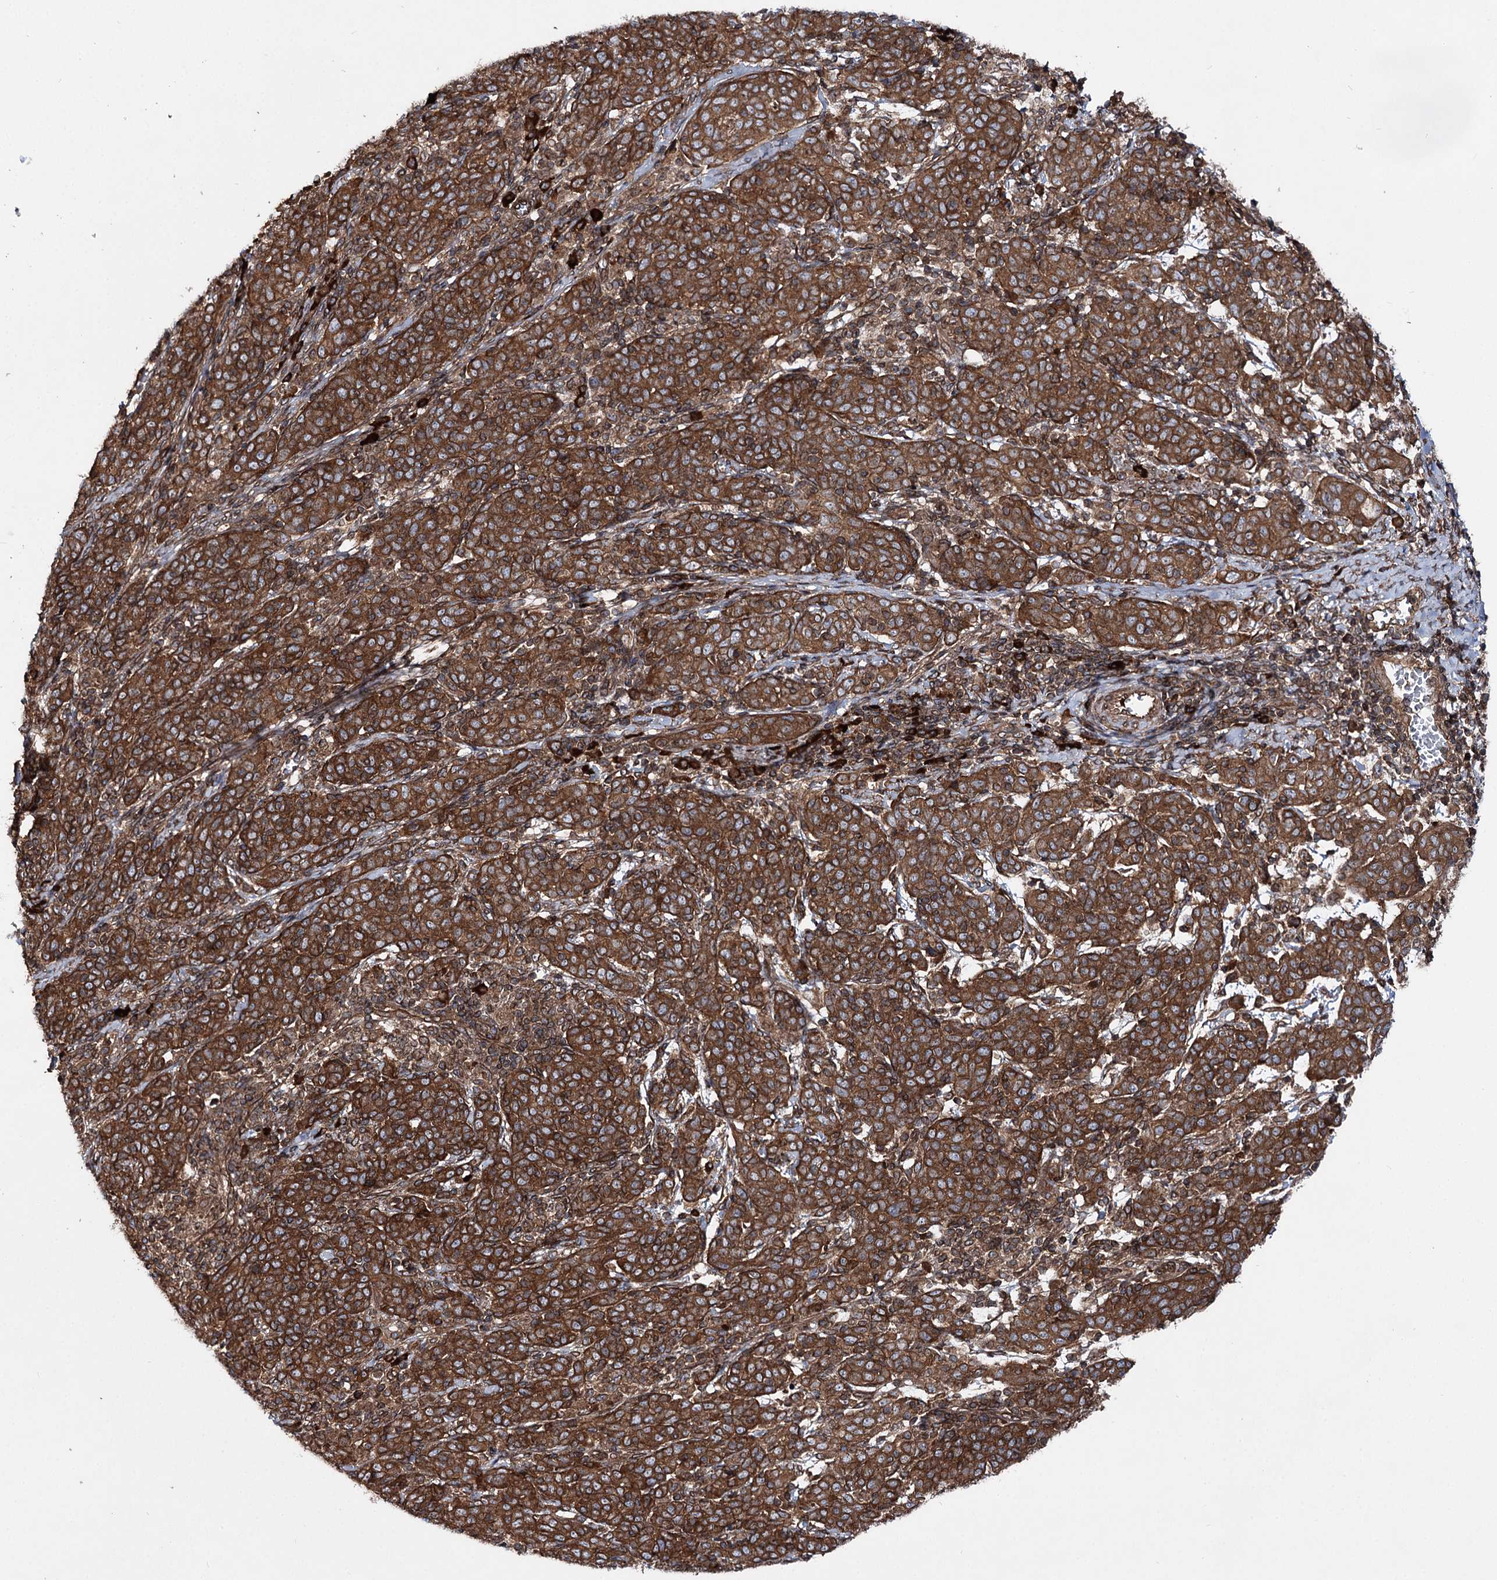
{"staining": {"intensity": "strong", "quantity": ">75%", "location": "cytoplasmic/membranous"}, "tissue": "cervical cancer", "cell_type": "Tumor cells", "image_type": "cancer", "snomed": [{"axis": "morphology", "description": "Squamous cell carcinoma, NOS"}, {"axis": "topography", "description": "Cervix"}], "caption": "IHC micrograph of human cervical squamous cell carcinoma stained for a protein (brown), which reveals high levels of strong cytoplasmic/membranous expression in approximately >75% of tumor cells.", "gene": "FGFR1OP2", "patient": {"sex": "female", "age": 67}}